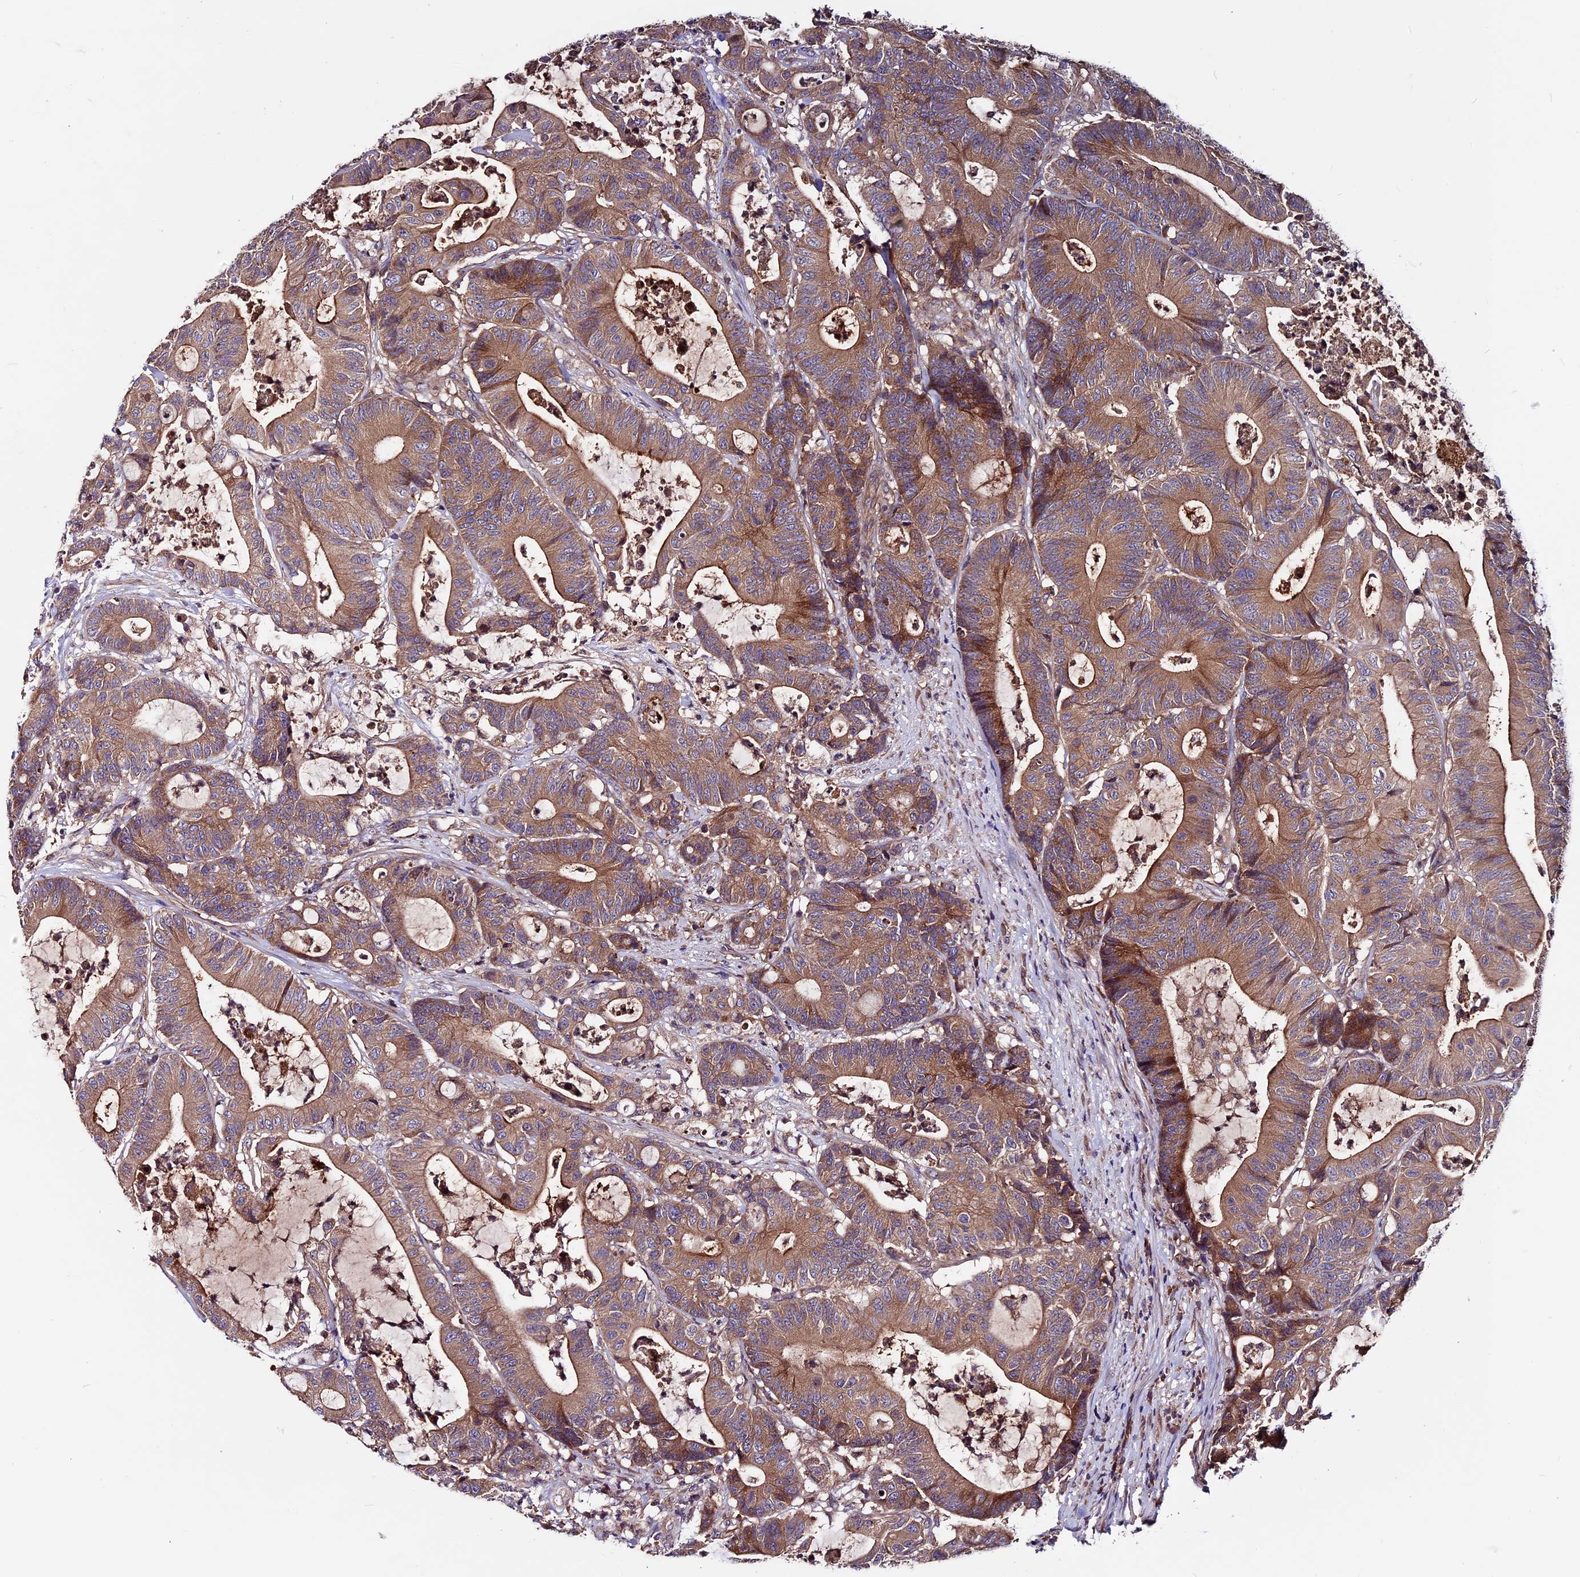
{"staining": {"intensity": "moderate", "quantity": ">75%", "location": "cytoplasmic/membranous"}, "tissue": "colorectal cancer", "cell_type": "Tumor cells", "image_type": "cancer", "snomed": [{"axis": "morphology", "description": "Adenocarcinoma, NOS"}, {"axis": "topography", "description": "Colon"}], "caption": "Protein staining reveals moderate cytoplasmic/membranous staining in approximately >75% of tumor cells in colorectal cancer (adenocarcinoma). (DAB (3,3'-diaminobenzidine) IHC, brown staining for protein, blue staining for nuclei).", "gene": "ZNF598", "patient": {"sex": "female", "age": 84}}